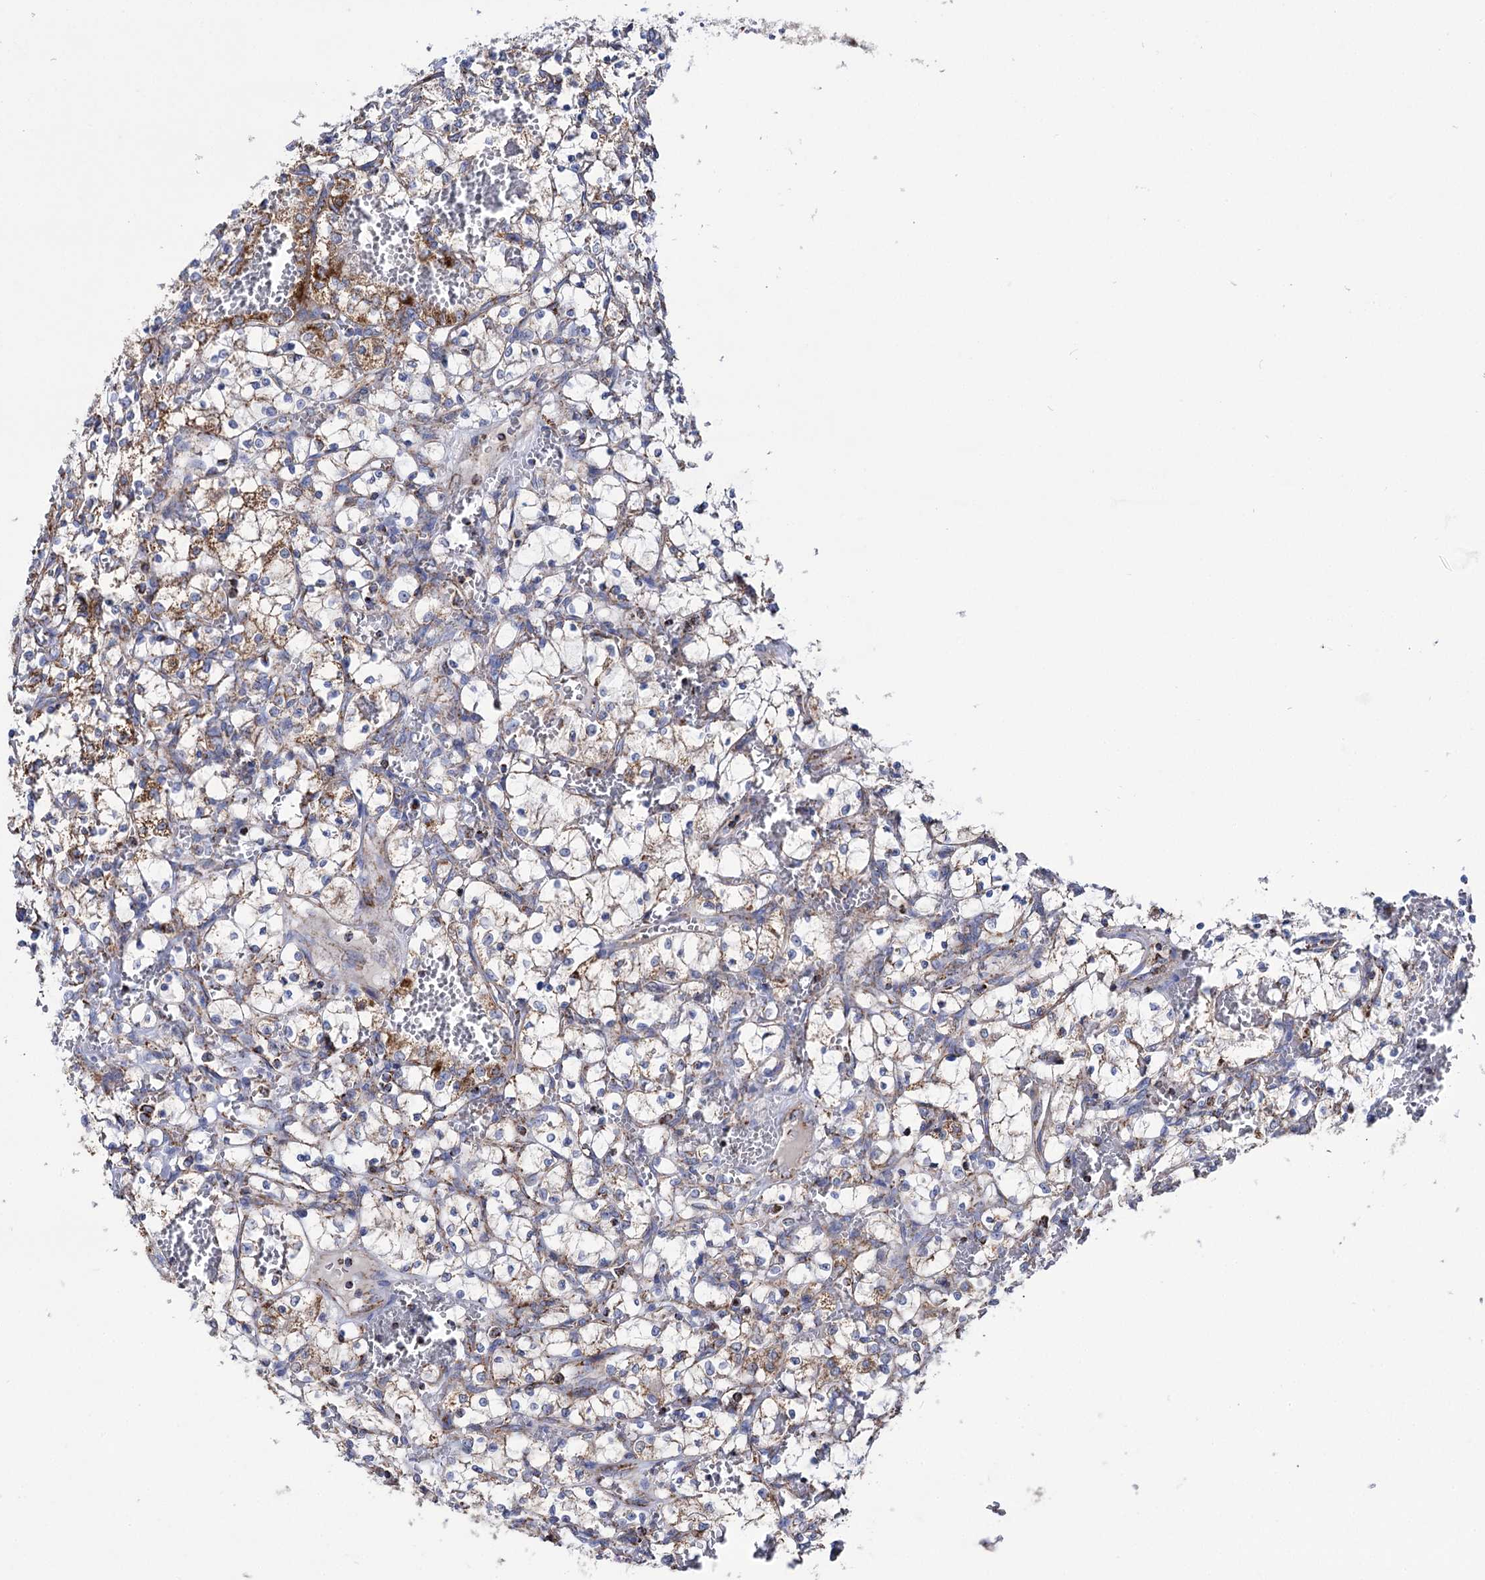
{"staining": {"intensity": "moderate", "quantity": "25%-75%", "location": "cytoplasmic/membranous"}, "tissue": "renal cancer", "cell_type": "Tumor cells", "image_type": "cancer", "snomed": [{"axis": "morphology", "description": "Adenocarcinoma, NOS"}, {"axis": "topography", "description": "Kidney"}], "caption": "A micrograph of renal adenocarcinoma stained for a protein reveals moderate cytoplasmic/membranous brown staining in tumor cells.", "gene": "ABHD10", "patient": {"sex": "female", "age": 69}}